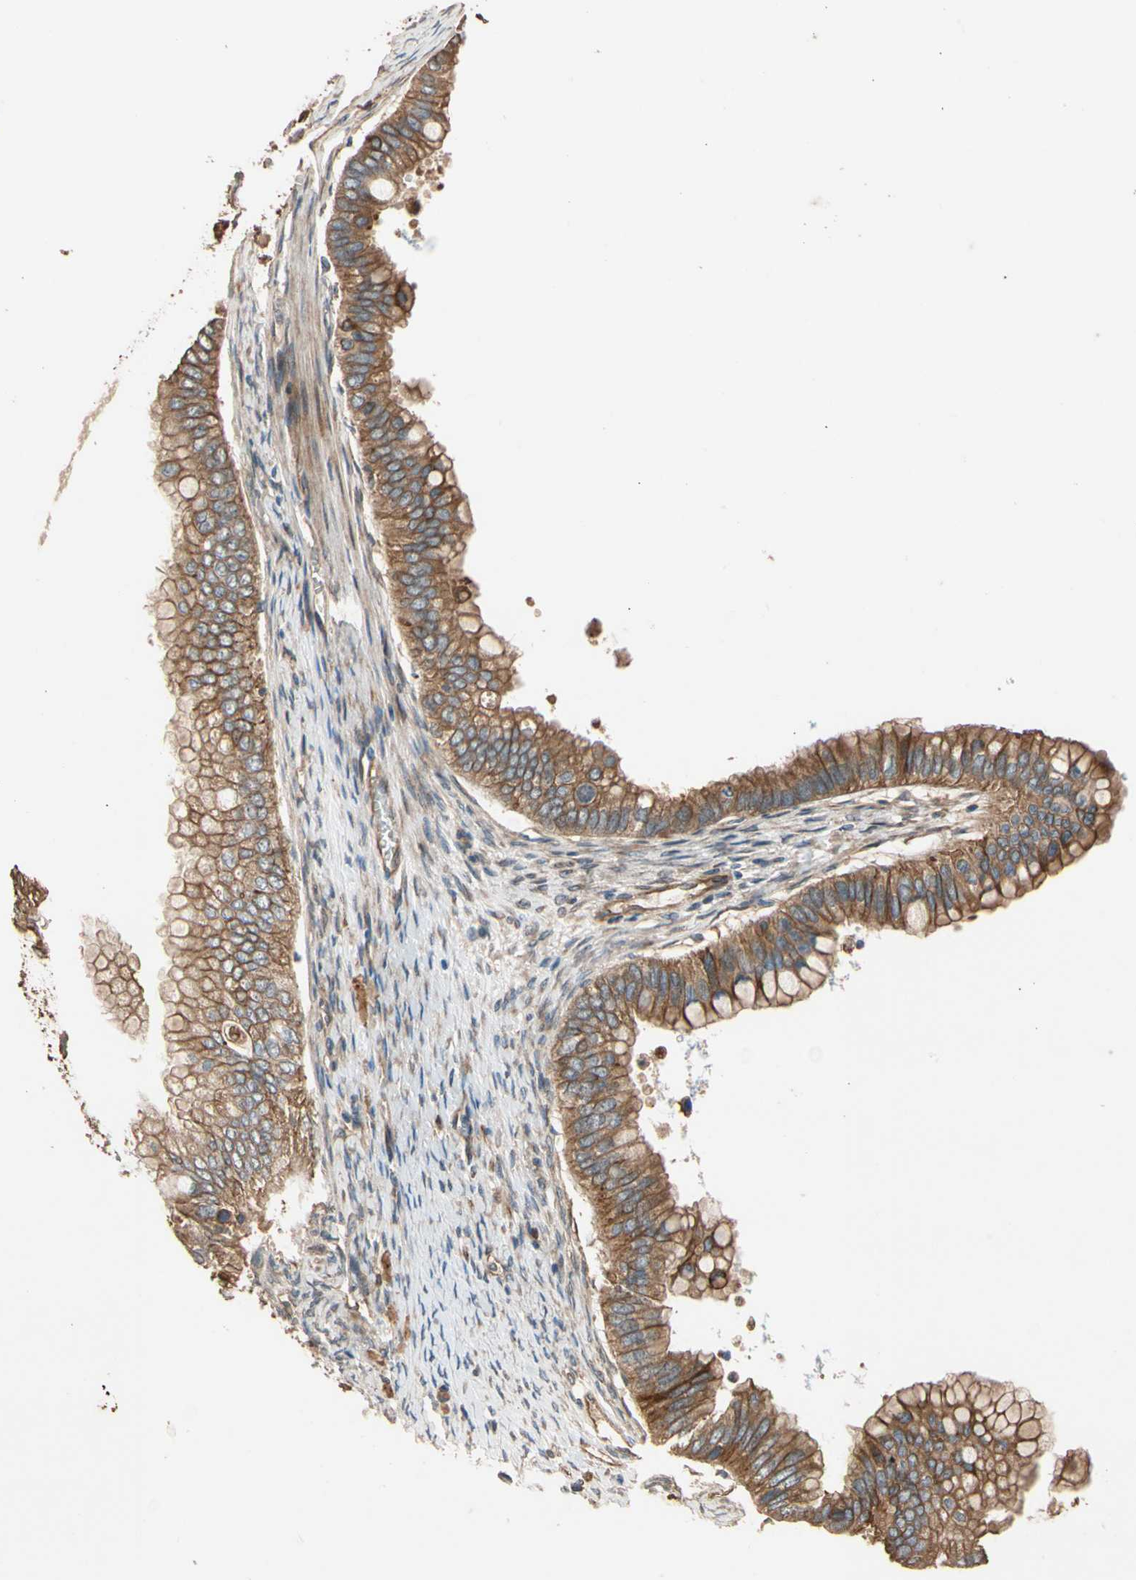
{"staining": {"intensity": "moderate", "quantity": ">75%", "location": "cytoplasmic/membranous"}, "tissue": "ovarian cancer", "cell_type": "Tumor cells", "image_type": "cancer", "snomed": [{"axis": "morphology", "description": "Cystadenocarcinoma, mucinous, NOS"}, {"axis": "topography", "description": "Ovary"}], "caption": "Immunohistochemistry (IHC) image of neoplastic tissue: mucinous cystadenocarcinoma (ovarian) stained using IHC reveals medium levels of moderate protein expression localized specifically in the cytoplasmic/membranous of tumor cells, appearing as a cytoplasmic/membranous brown color.", "gene": "MGRN1", "patient": {"sex": "female", "age": 80}}